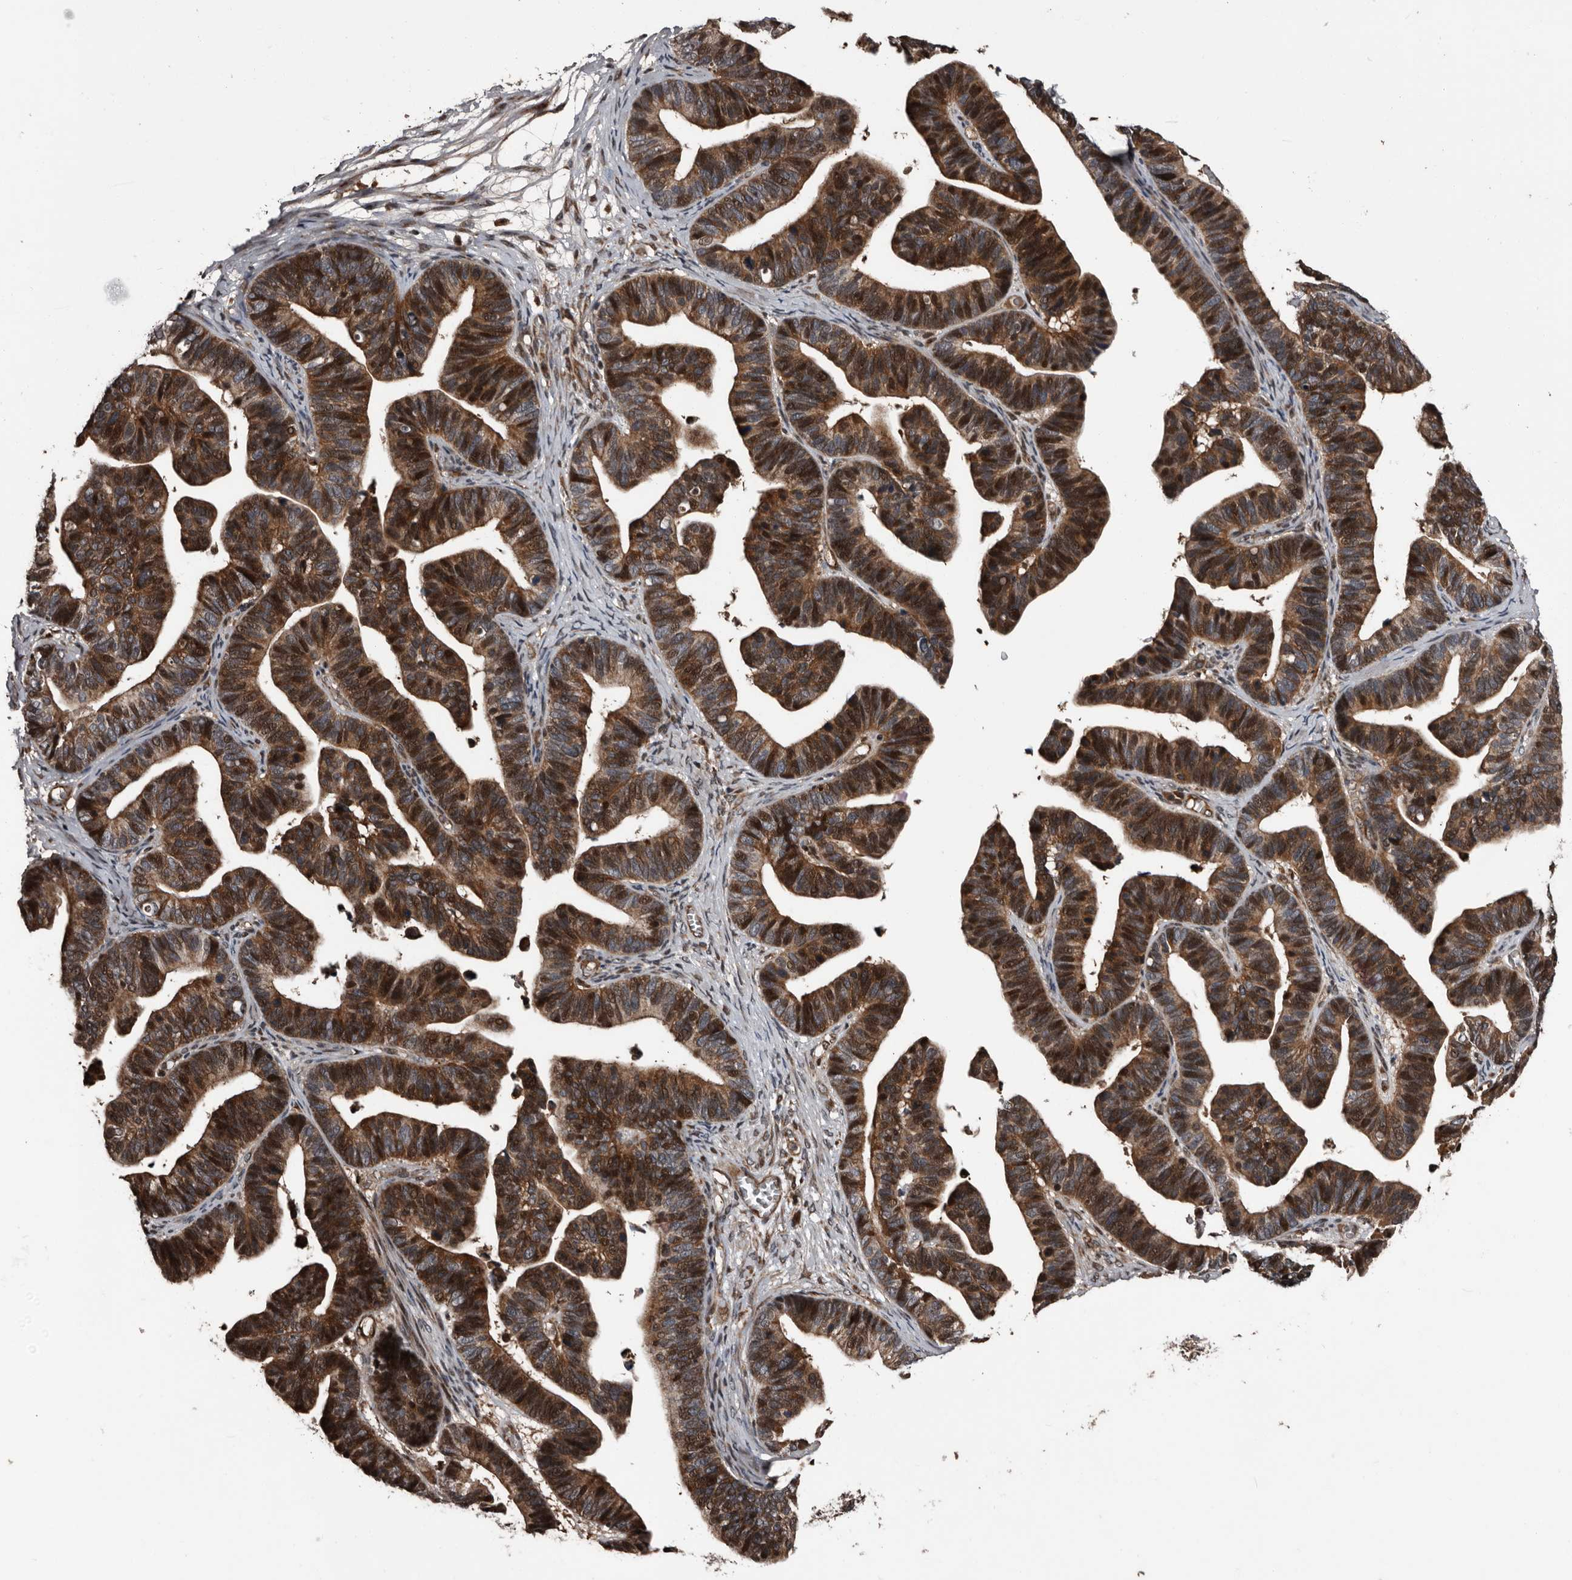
{"staining": {"intensity": "moderate", "quantity": ">75%", "location": "cytoplasmic/membranous,nuclear"}, "tissue": "ovarian cancer", "cell_type": "Tumor cells", "image_type": "cancer", "snomed": [{"axis": "morphology", "description": "Cystadenocarcinoma, serous, NOS"}, {"axis": "topography", "description": "Ovary"}], "caption": "Ovarian serous cystadenocarcinoma stained with a brown dye reveals moderate cytoplasmic/membranous and nuclear positive expression in about >75% of tumor cells.", "gene": "SERTAD4", "patient": {"sex": "female", "age": 56}}